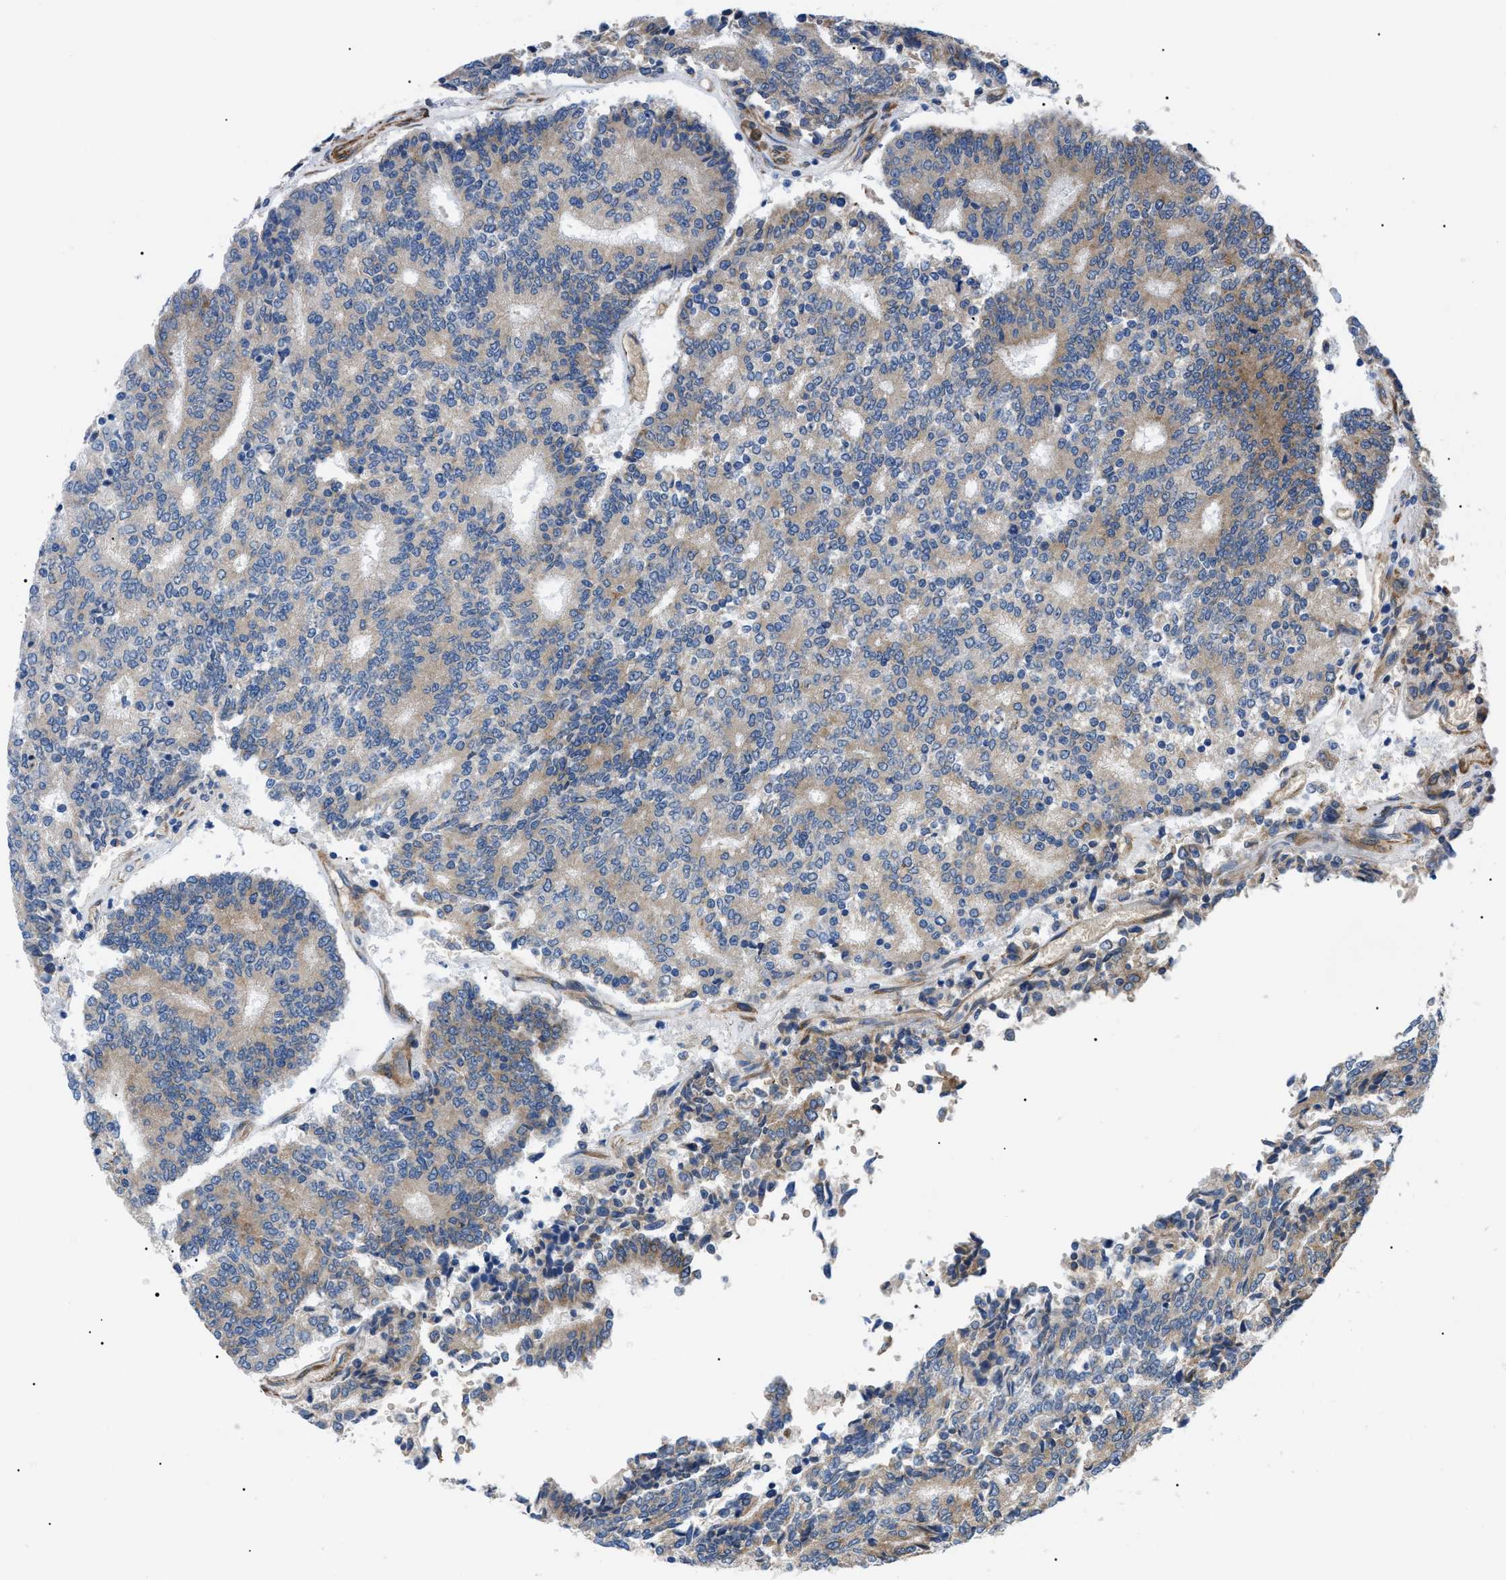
{"staining": {"intensity": "weak", "quantity": "<25%", "location": "cytoplasmic/membranous"}, "tissue": "prostate cancer", "cell_type": "Tumor cells", "image_type": "cancer", "snomed": [{"axis": "morphology", "description": "Normal tissue, NOS"}, {"axis": "morphology", "description": "Adenocarcinoma, High grade"}, {"axis": "topography", "description": "Prostate"}, {"axis": "topography", "description": "Seminal veicle"}], "caption": "Immunohistochemistry micrograph of prostate cancer stained for a protein (brown), which exhibits no staining in tumor cells.", "gene": "MYO10", "patient": {"sex": "male", "age": 55}}